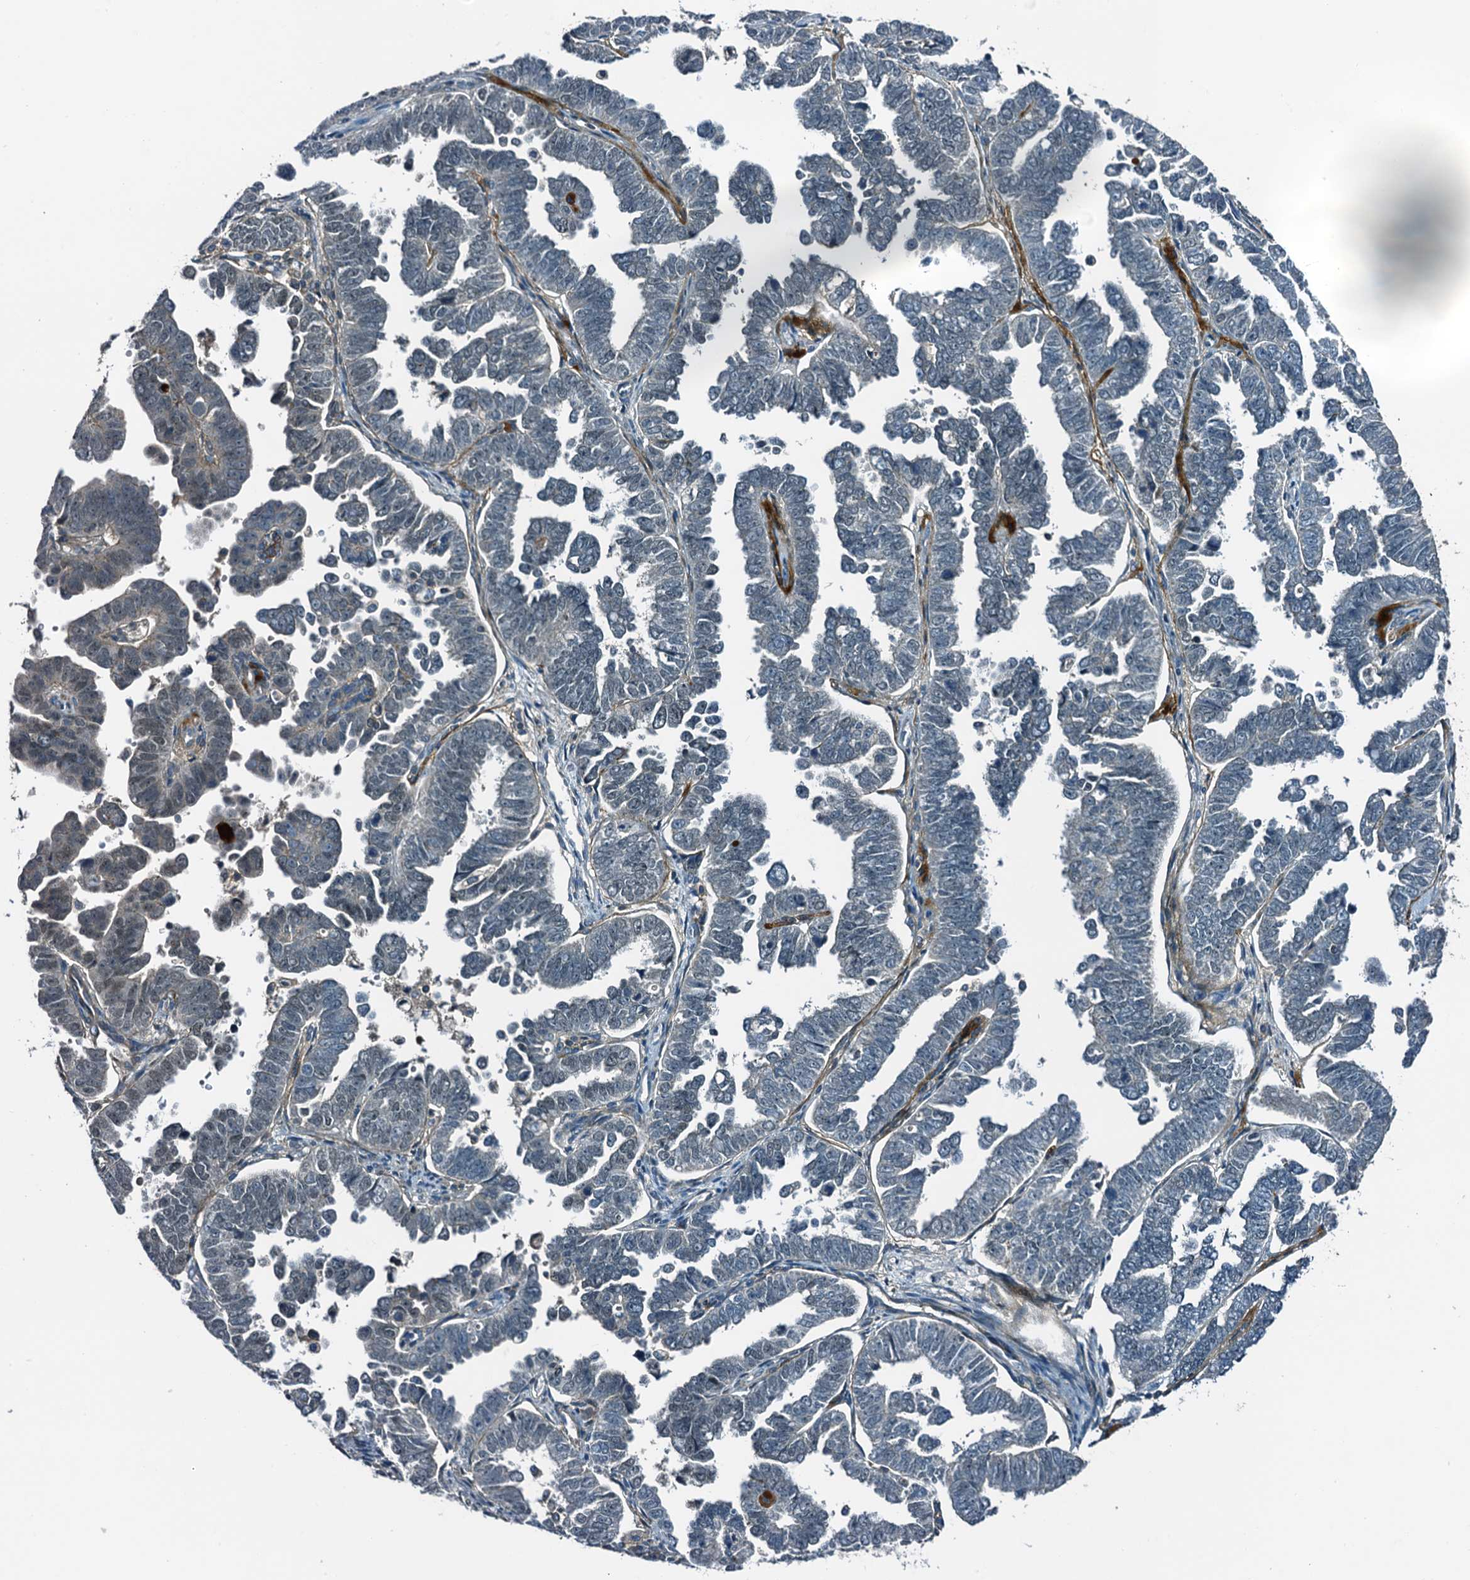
{"staining": {"intensity": "negative", "quantity": "none", "location": "none"}, "tissue": "endometrial cancer", "cell_type": "Tumor cells", "image_type": "cancer", "snomed": [{"axis": "morphology", "description": "Adenocarcinoma, NOS"}, {"axis": "topography", "description": "Endometrium"}], "caption": "High magnification brightfield microscopy of endometrial cancer (adenocarcinoma) stained with DAB (brown) and counterstained with hematoxylin (blue): tumor cells show no significant staining.", "gene": "DUOXA1", "patient": {"sex": "female", "age": 75}}